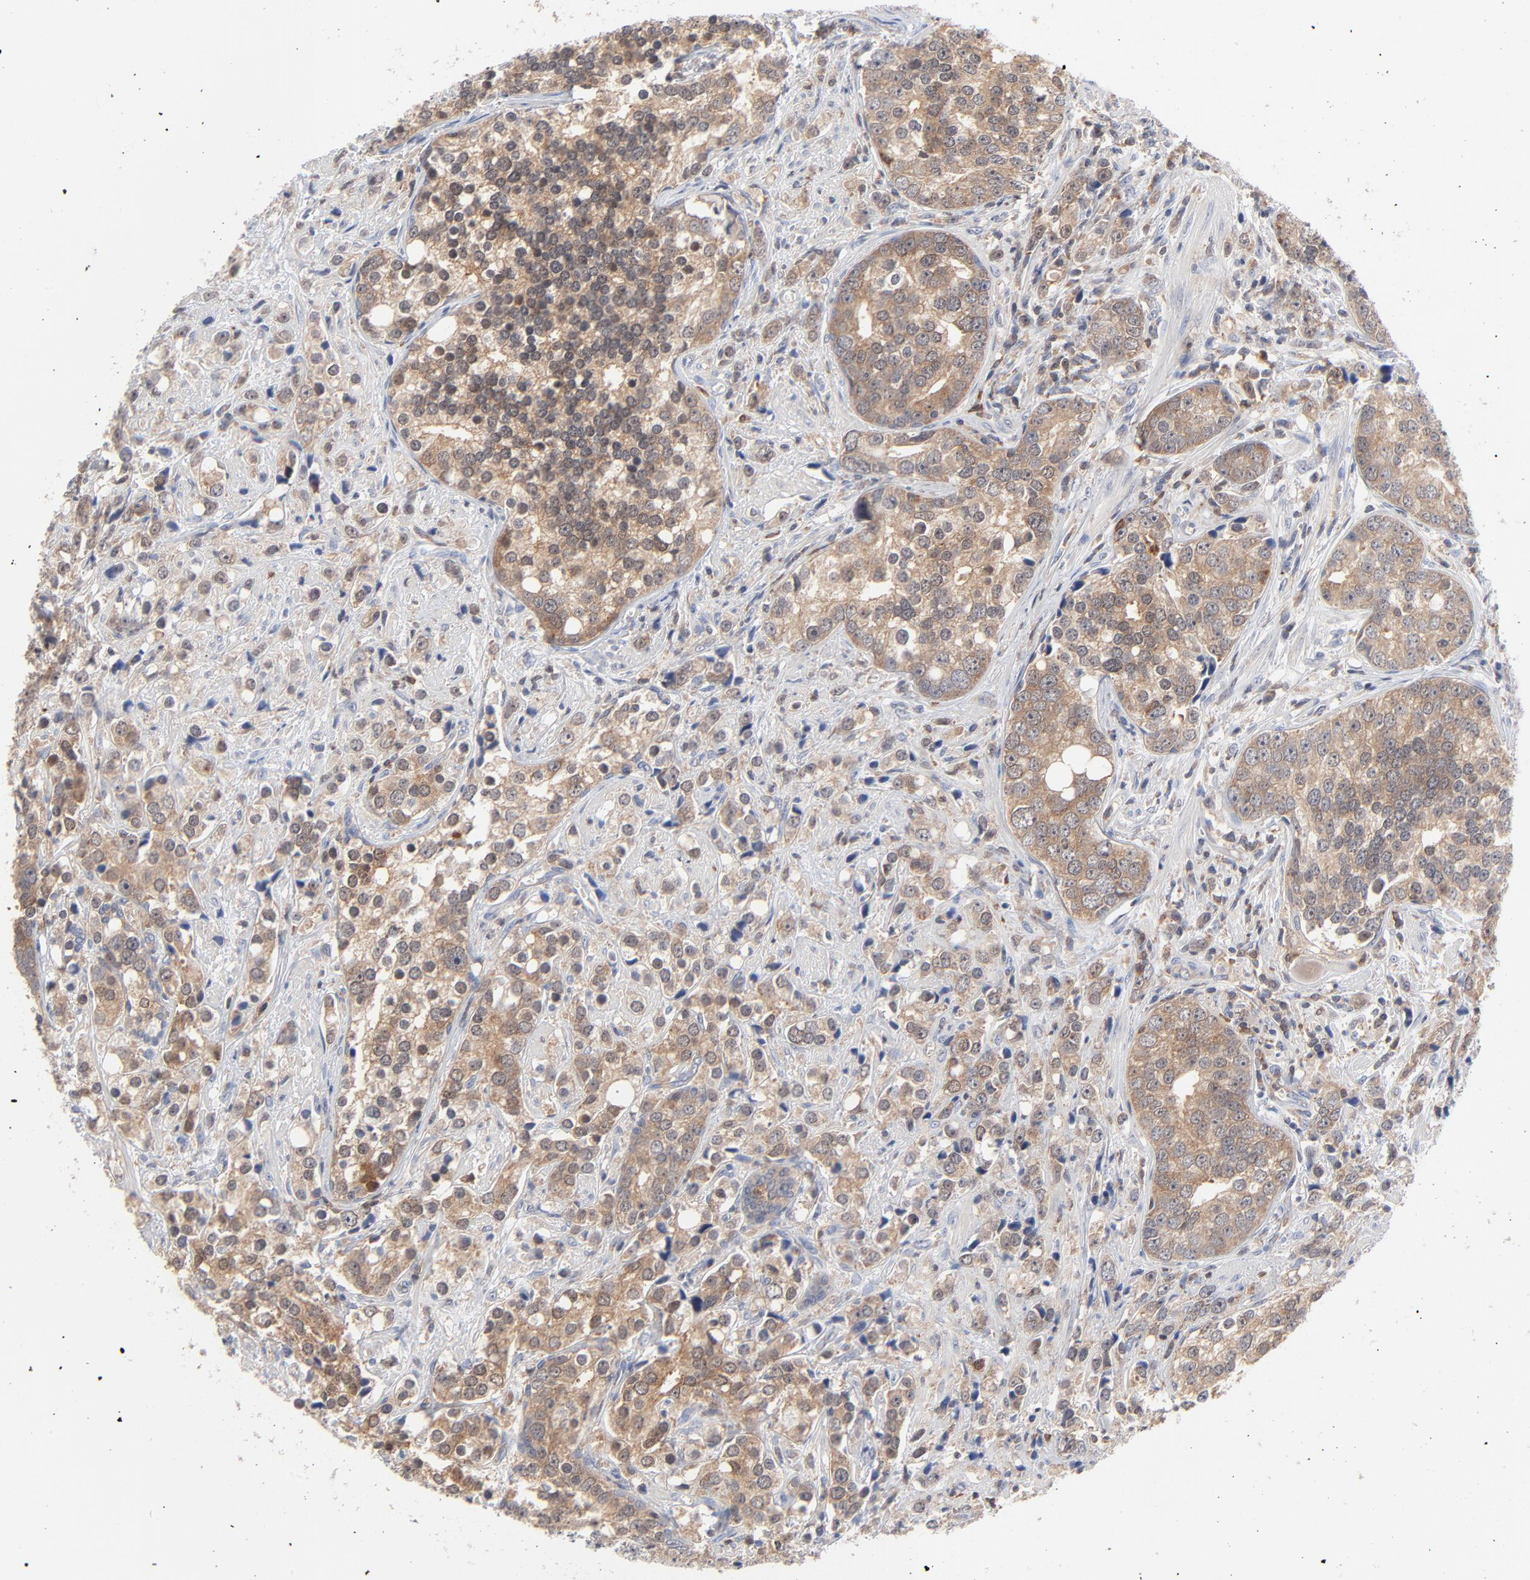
{"staining": {"intensity": "moderate", "quantity": ">75%", "location": "cytoplasmic/membranous"}, "tissue": "prostate cancer", "cell_type": "Tumor cells", "image_type": "cancer", "snomed": [{"axis": "morphology", "description": "Adenocarcinoma, High grade"}, {"axis": "topography", "description": "Prostate"}], "caption": "Protein staining by immunohistochemistry displays moderate cytoplasmic/membranous staining in about >75% of tumor cells in prostate cancer.", "gene": "CAB39L", "patient": {"sex": "male", "age": 71}}